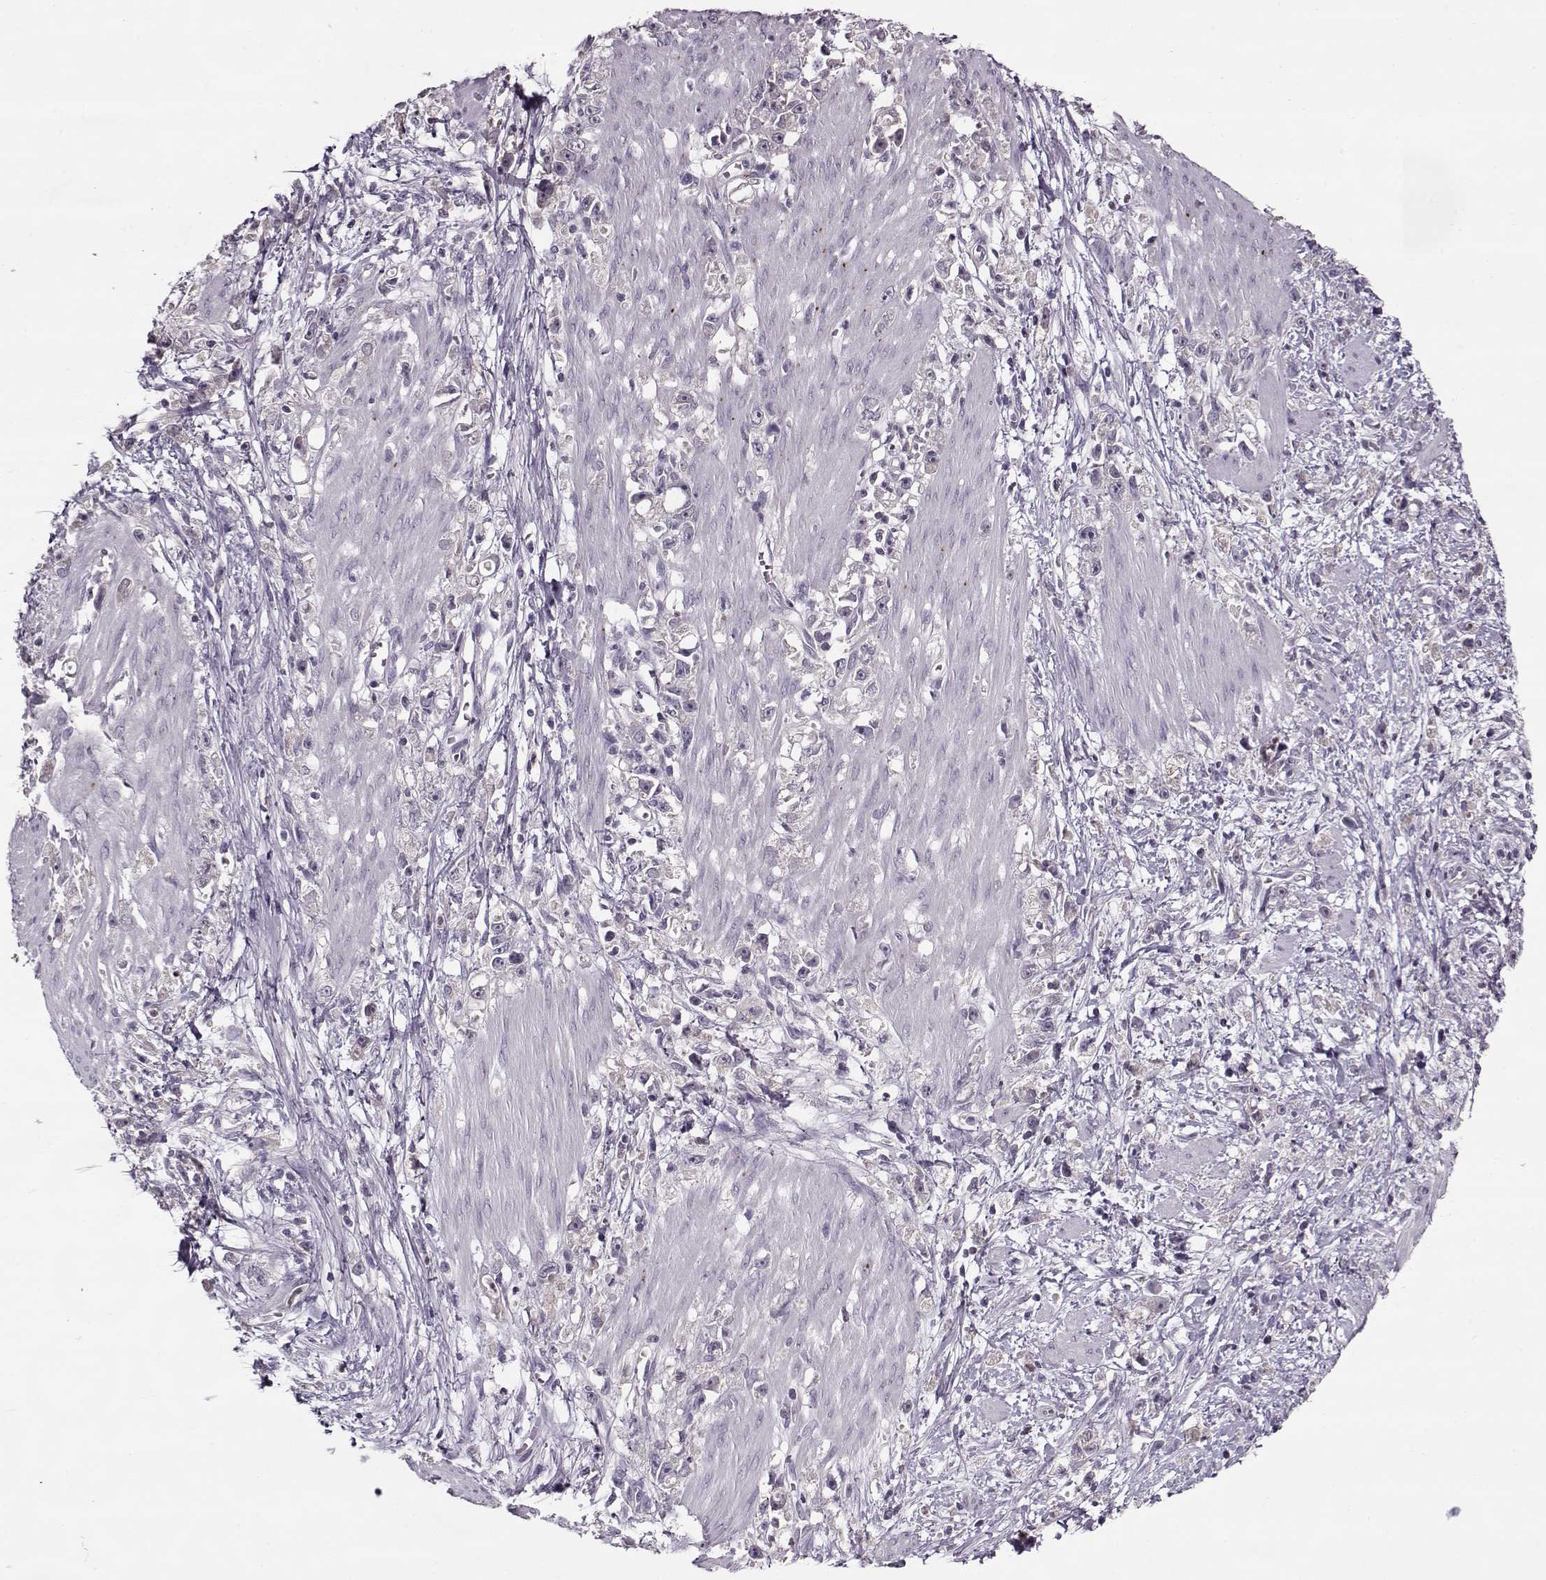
{"staining": {"intensity": "negative", "quantity": "none", "location": "none"}, "tissue": "stomach cancer", "cell_type": "Tumor cells", "image_type": "cancer", "snomed": [{"axis": "morphology", "description": "Adenocarcinoma, NOS"}, {"axis": "topography", "description": "Stomach"}], "caption": "Immunohistochemistry (IHC) of human adenocarcinoma (stomach) shows no expression in tumor cells.", "gene": "ACOT11", "patient": {"sex": "female", "age": 59}}